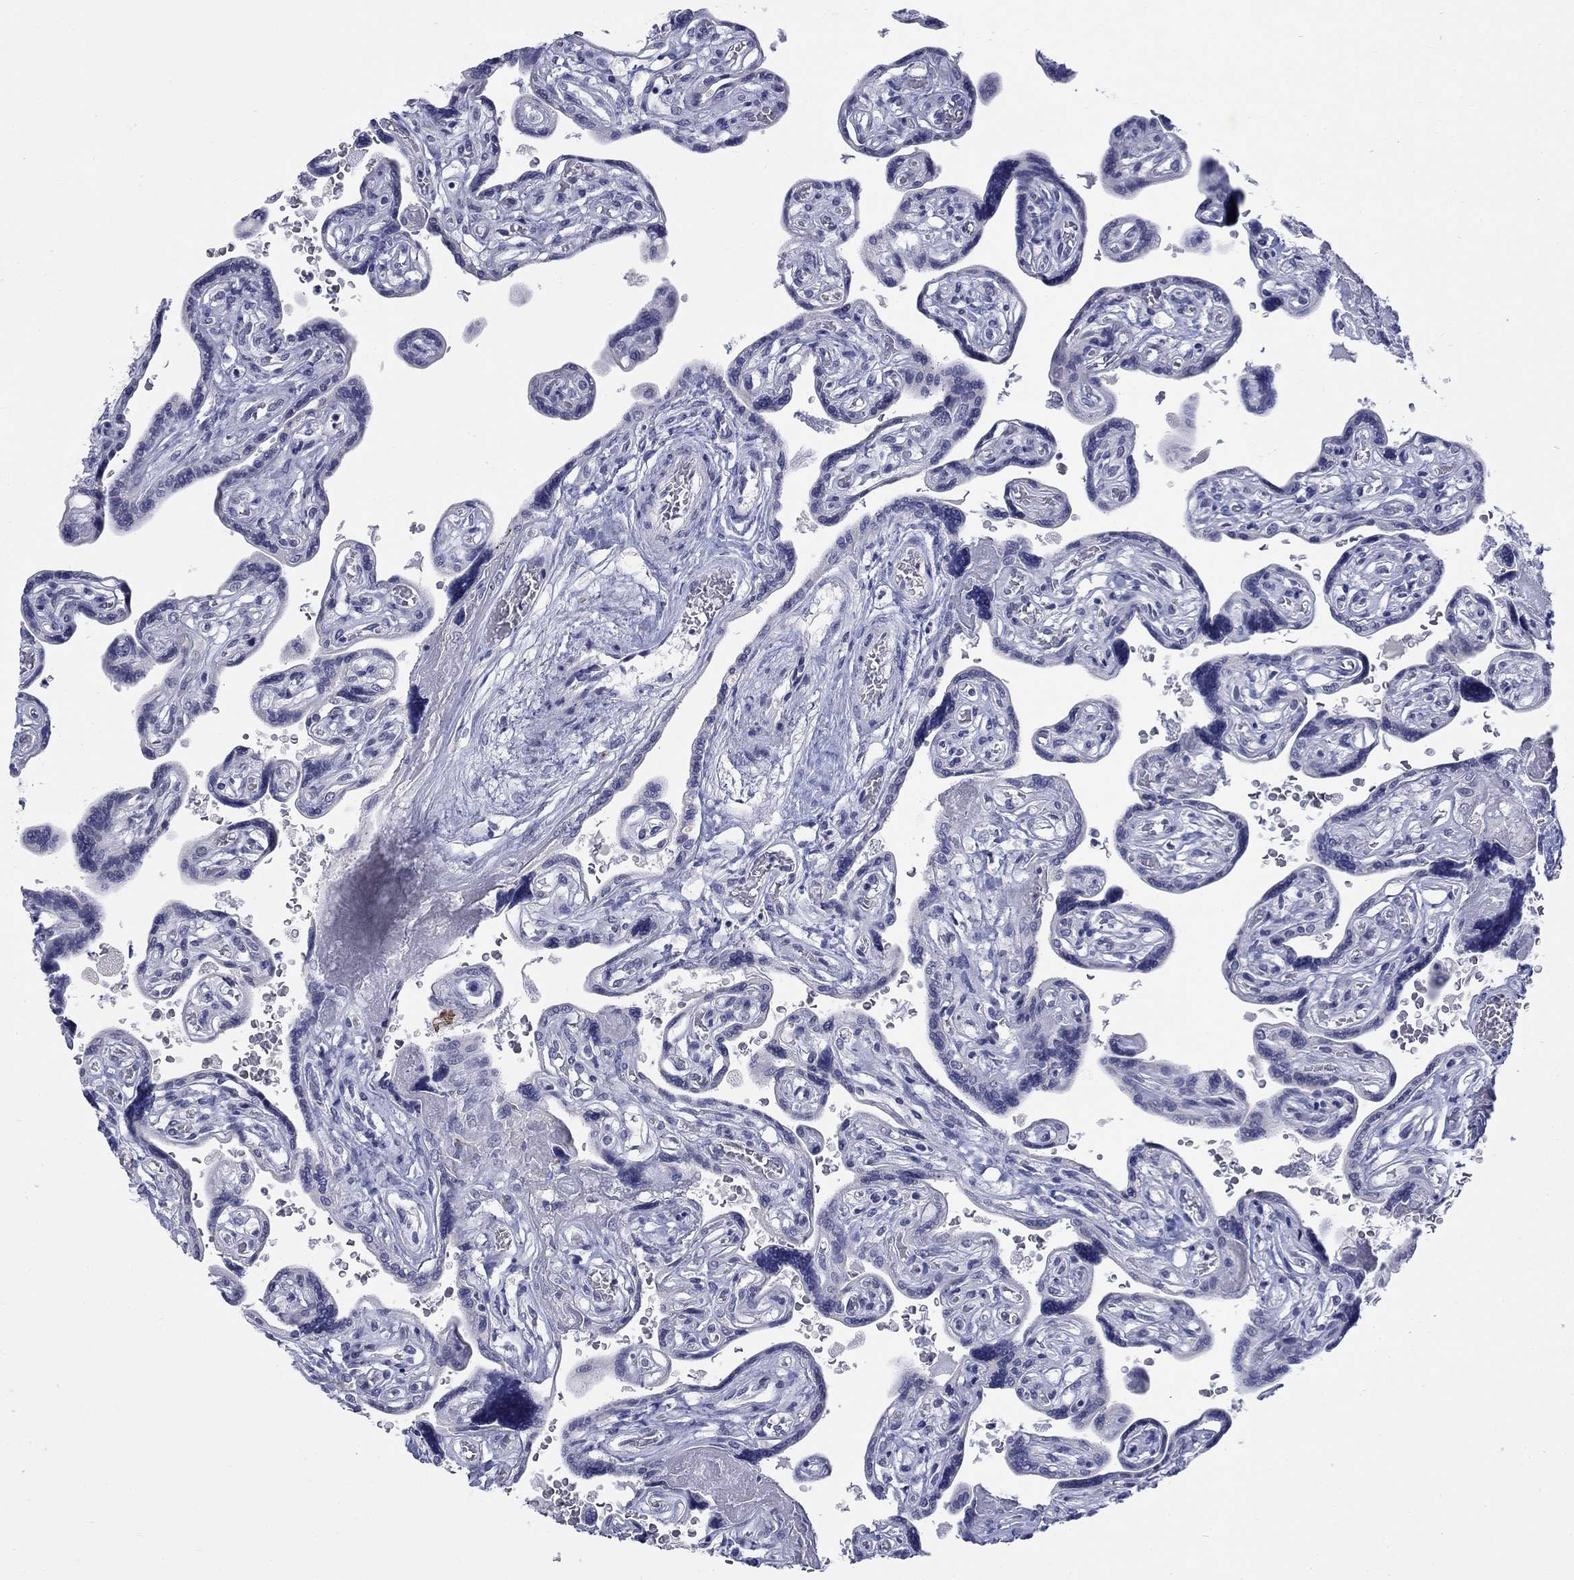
{"staining": {"intensity": "negative", "quantity": "none", "location": "none"}, "tissue": "placenta", "cell_type": "Decidual cells", "image_type": "normal", "snomed": [{"axis": "morphology", "description": "Normal tissue, NOS"}, {"axis": "topography", "description": "Placenta"}], "caption": "Decidual cells are negative for protein expression in benign human placenta. (Stains: DAB (3,3'-diaminobenzidine) immunohistochemistry (IHC) with hematoxylin counter stain, Microscopy: brightfield microscopy at high magnification).", "gene": "ECEL1", "patient": {"sex": "female", "age": 32}}